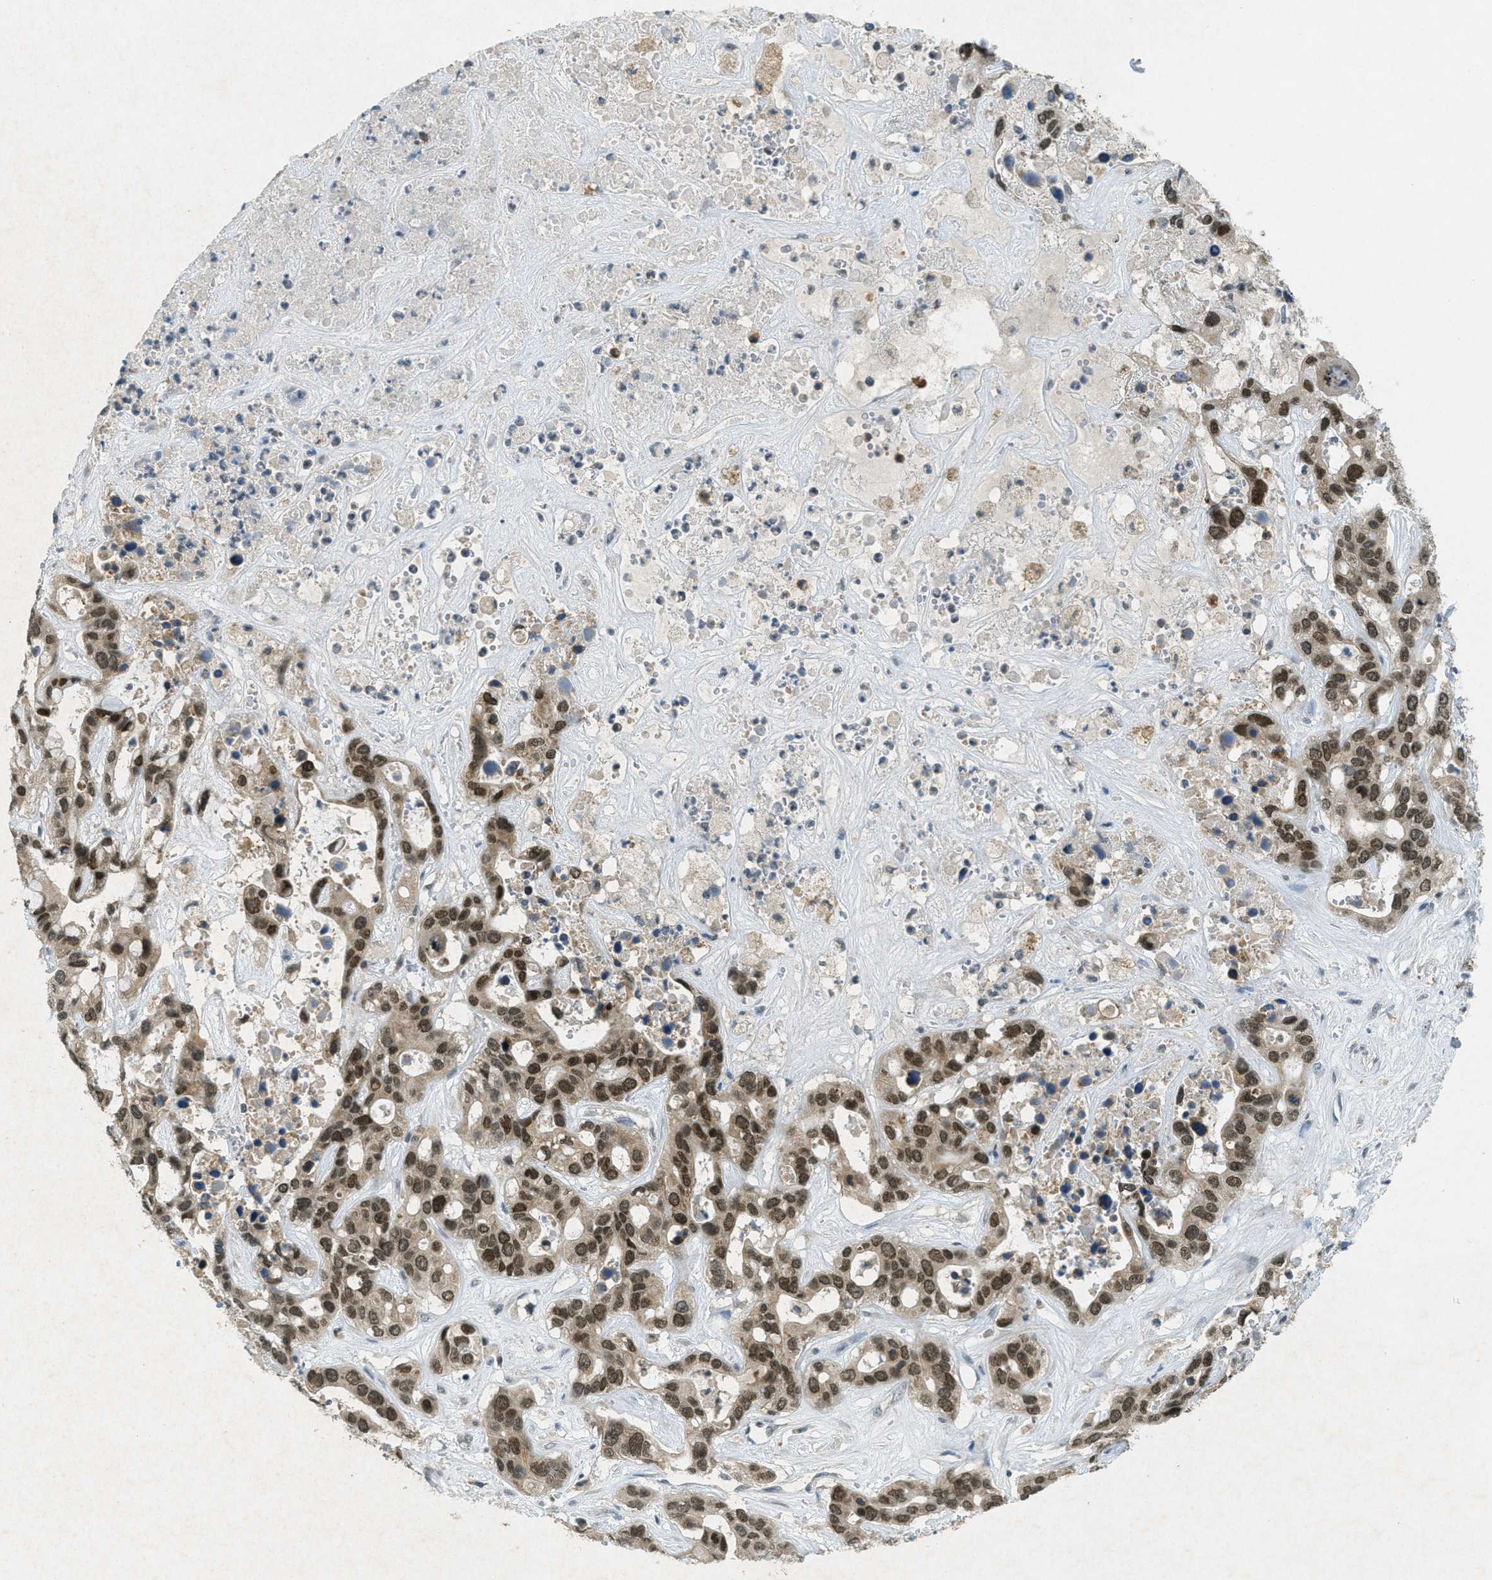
{"staining": {"intensity": "strong", "quantity": ">75%", "location": "nuclear"}, "tissue": "liver cancer", "cell_type": "Tumor cells", "image_type": "cancer", "snomed": [{"axis": "morphology", "description": "Cholangiocarcinoma"}, {"axis": "topography", "description": "Liver"}], "caption": "Liver cancer (cholangiocarcinoma) stained with a protein marker exhibits strong staining in tumor cells.", "gene": "TCF20", "patient": {"sex": "female", "age": 65}}